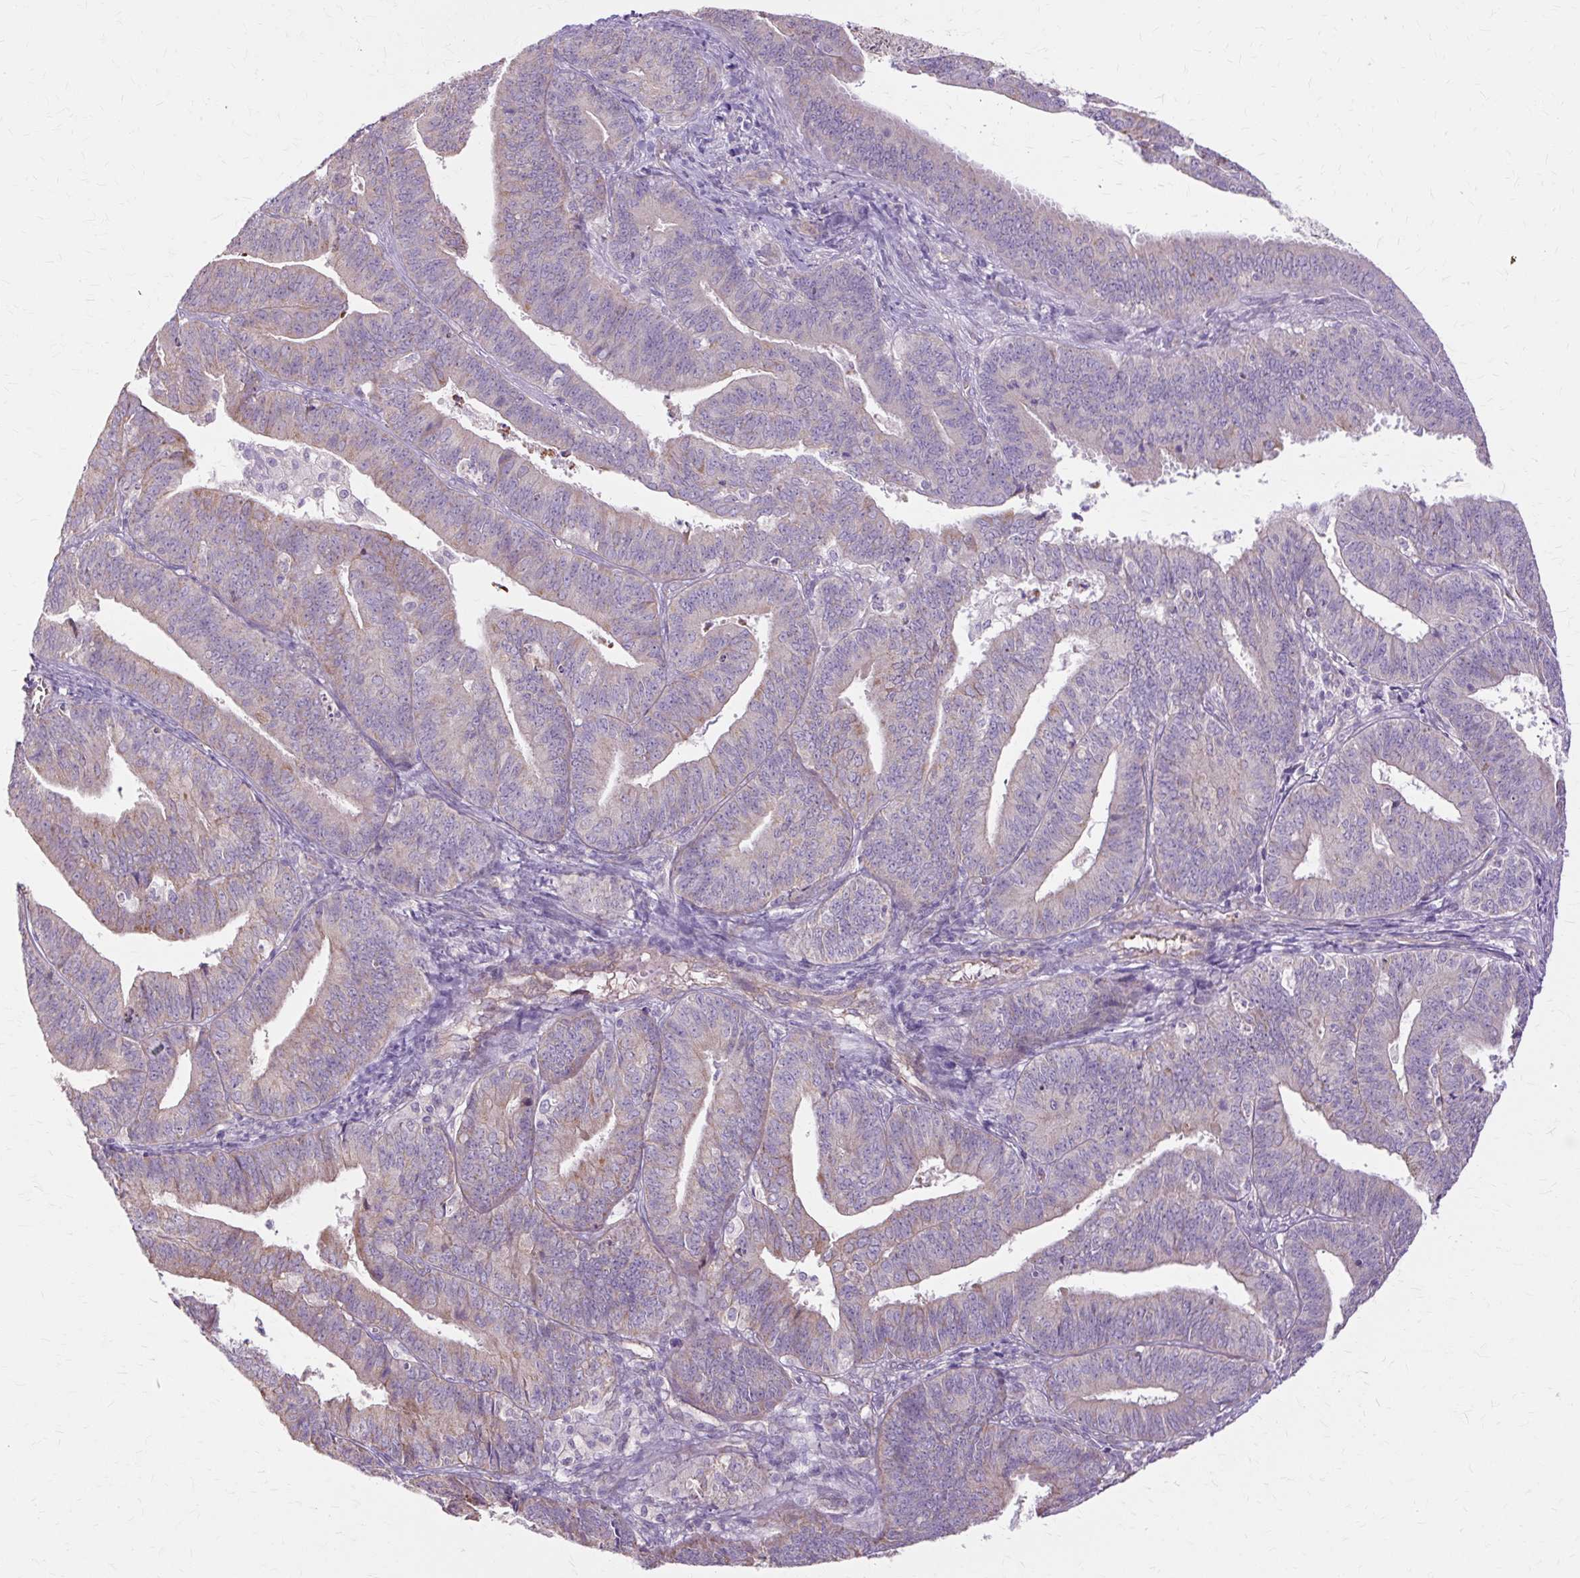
{"staining": {"intensity": "weak", "quantity": "<25%", "location": "cytoplasmic/membranous"}, "tissue": "endometrial cancer", "cell_type": "Tumor cells", "image_type": "cancer", "snomed": [{"axis": "morphology", "description": "Adenocarcinoma, NOS"}, {"axis": "topography", "description": "Endometrium"}], "caption": "Immunohistochemistry (IHC) photomicrograph of human endometrial adenocarcinoma stained for a protein (brown), which displays no staining in tumor cells.", "gene": "PDZD2", "patient": {"sex": "female", "age": 73}}